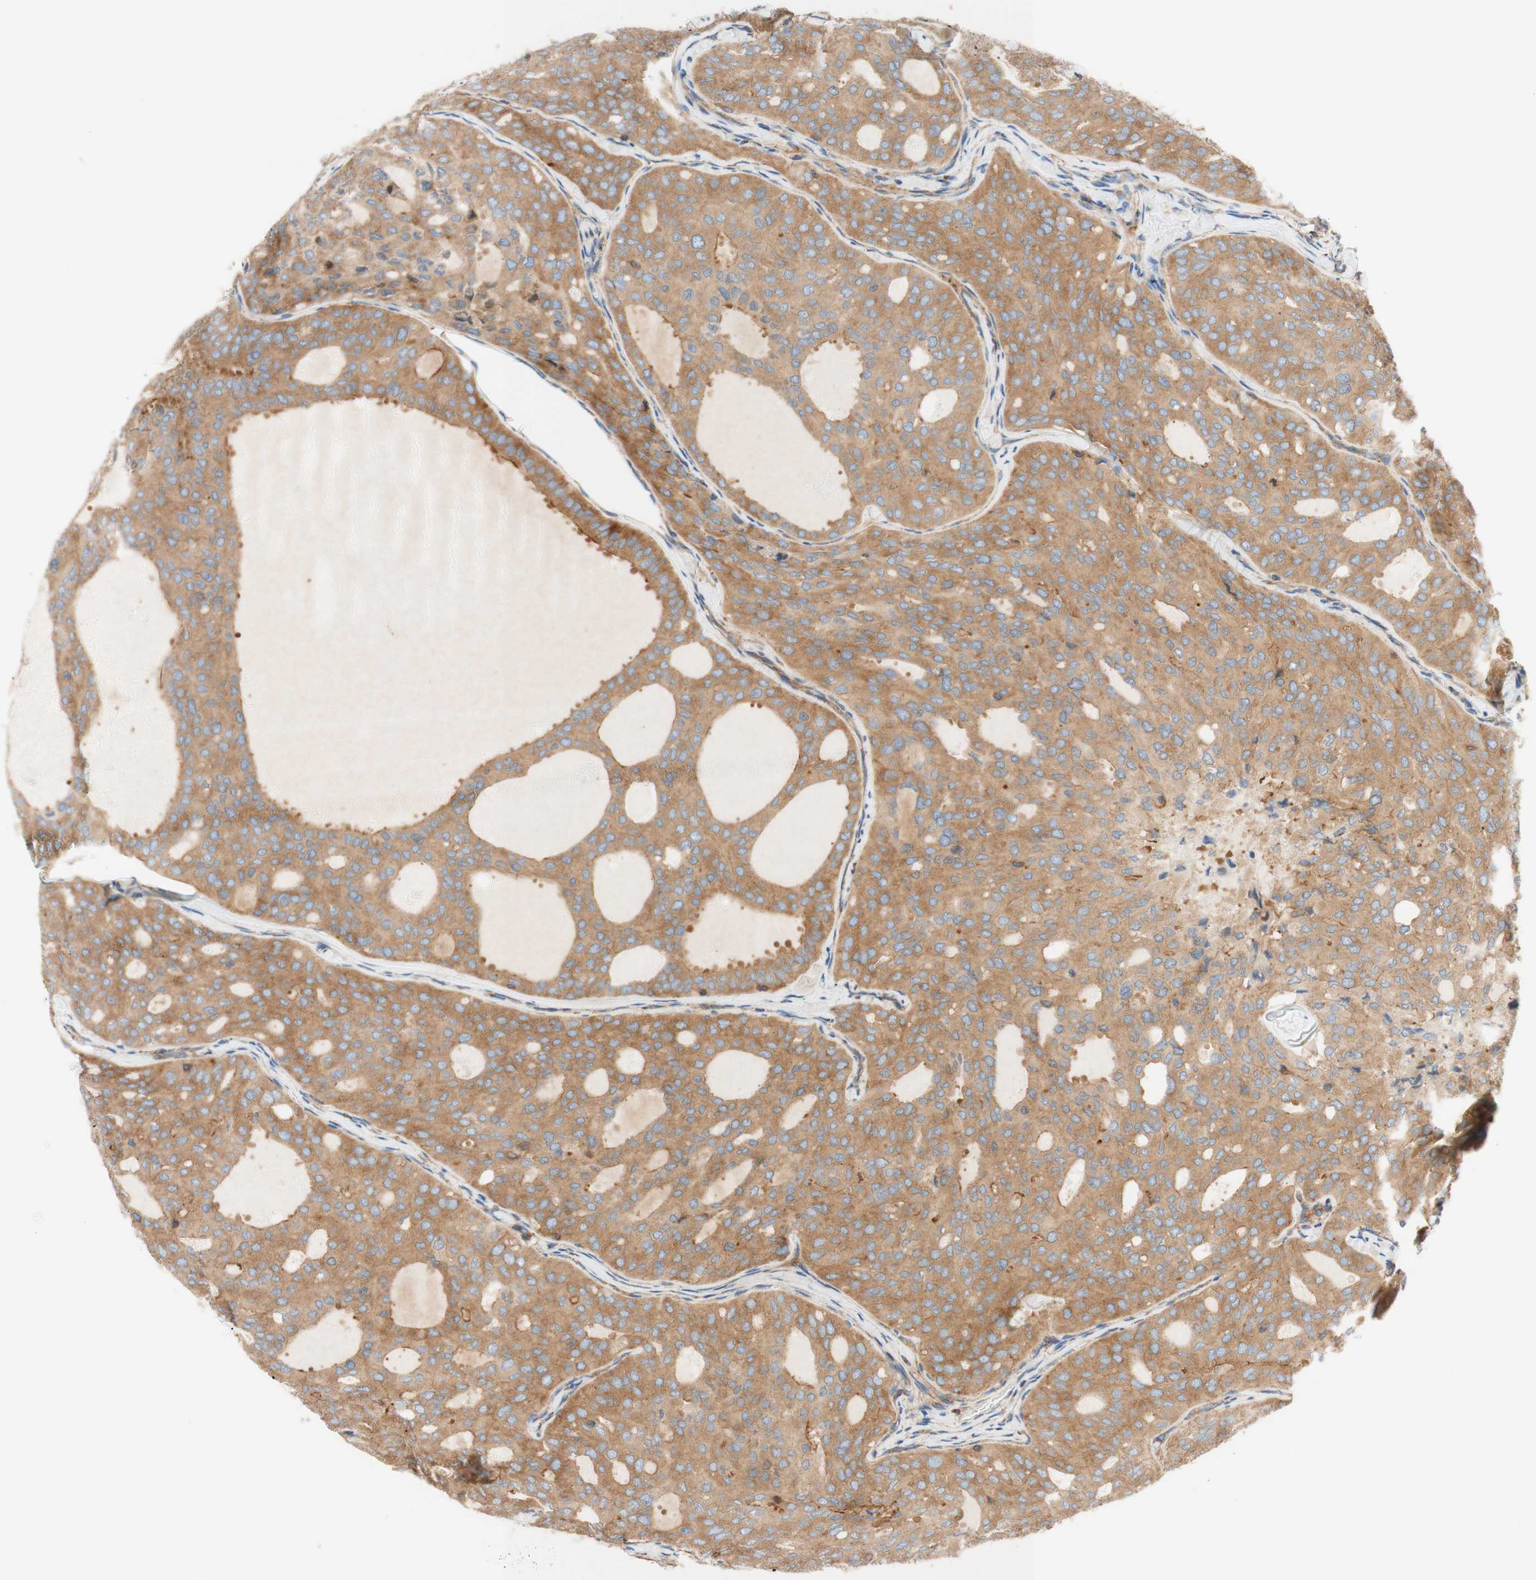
{"staining": {"intensity": "moderate", "quantity": ">75%", "location": "cytoplasmic/membranous"}, "tissue": "thyroid cancer", "cell_type": "Tumor cells", "image_type": "cancer", "snomed": [{"axis": "morphology", "description": "Follicular adenoma carcinoma, NOS"}, {"axis": "topography", "description": "Thyroid gland"}], "caption": "Immunohistochemistry (IHC) of human follicular adenoma carcinoma (thyroid) displays medium levels of moderate cytoplasmic/membranous expression in approximately >75% of tumor cells.", "gene": "VPS26A", "patient": {"sex": "male", "age": 75}}